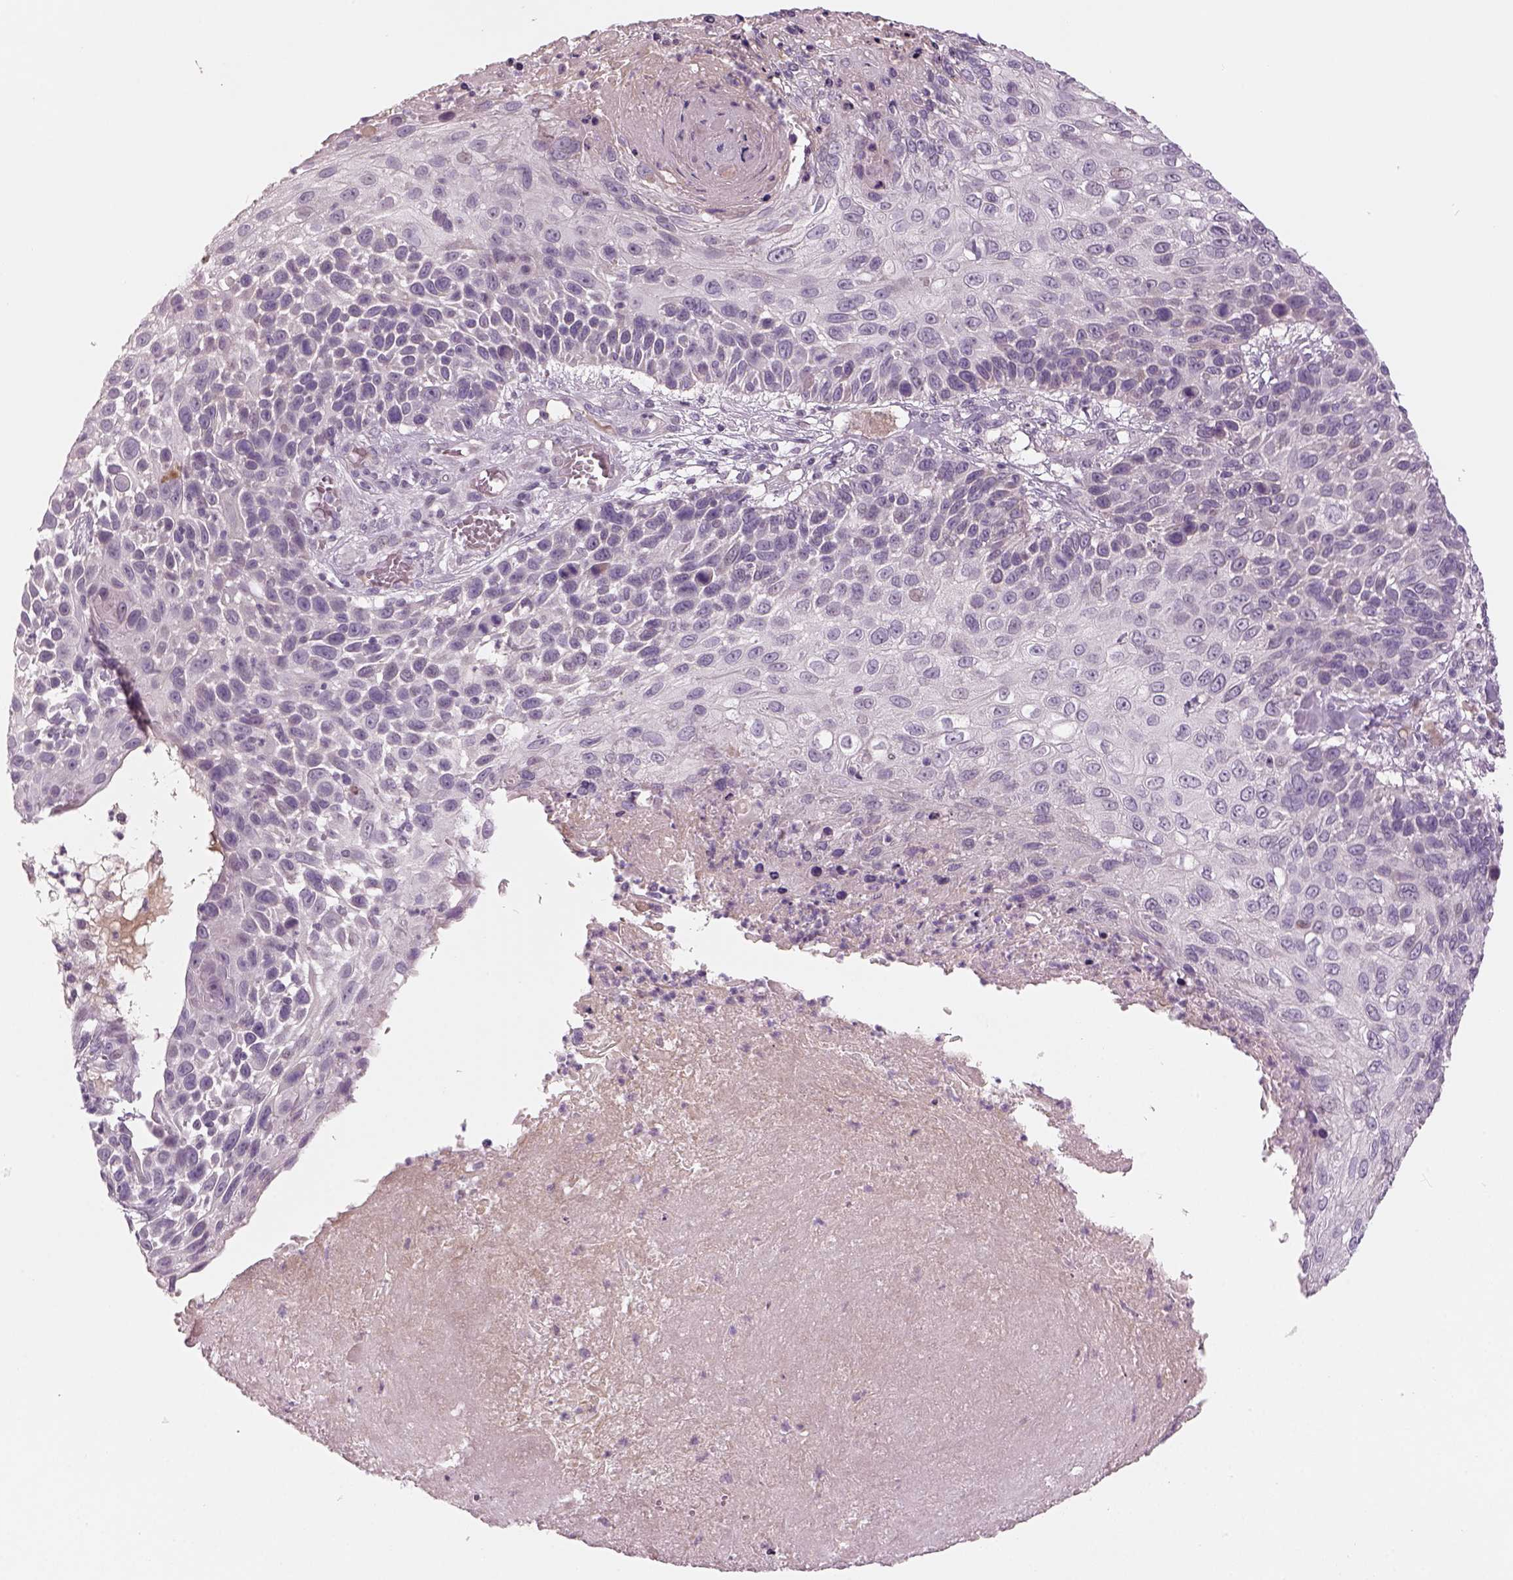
{"staining": {"intensity": "negative", "quantity": "none", "location": "none"}, "tissue": "skin cancer", "cell_type": "Tumor cells", "image_type": "cancer", "snomed": [{"axis": "morphology", "description": "Squamous cell carcinoma, NOS"}, {"axis": "topography", "description": "Skin"}], "caption": "The image reveals no significant positivity in tumor cells of skin squamous cell carcinoma.", "gene": "PENK", "patient": {"sex": "male", "age": 92}}